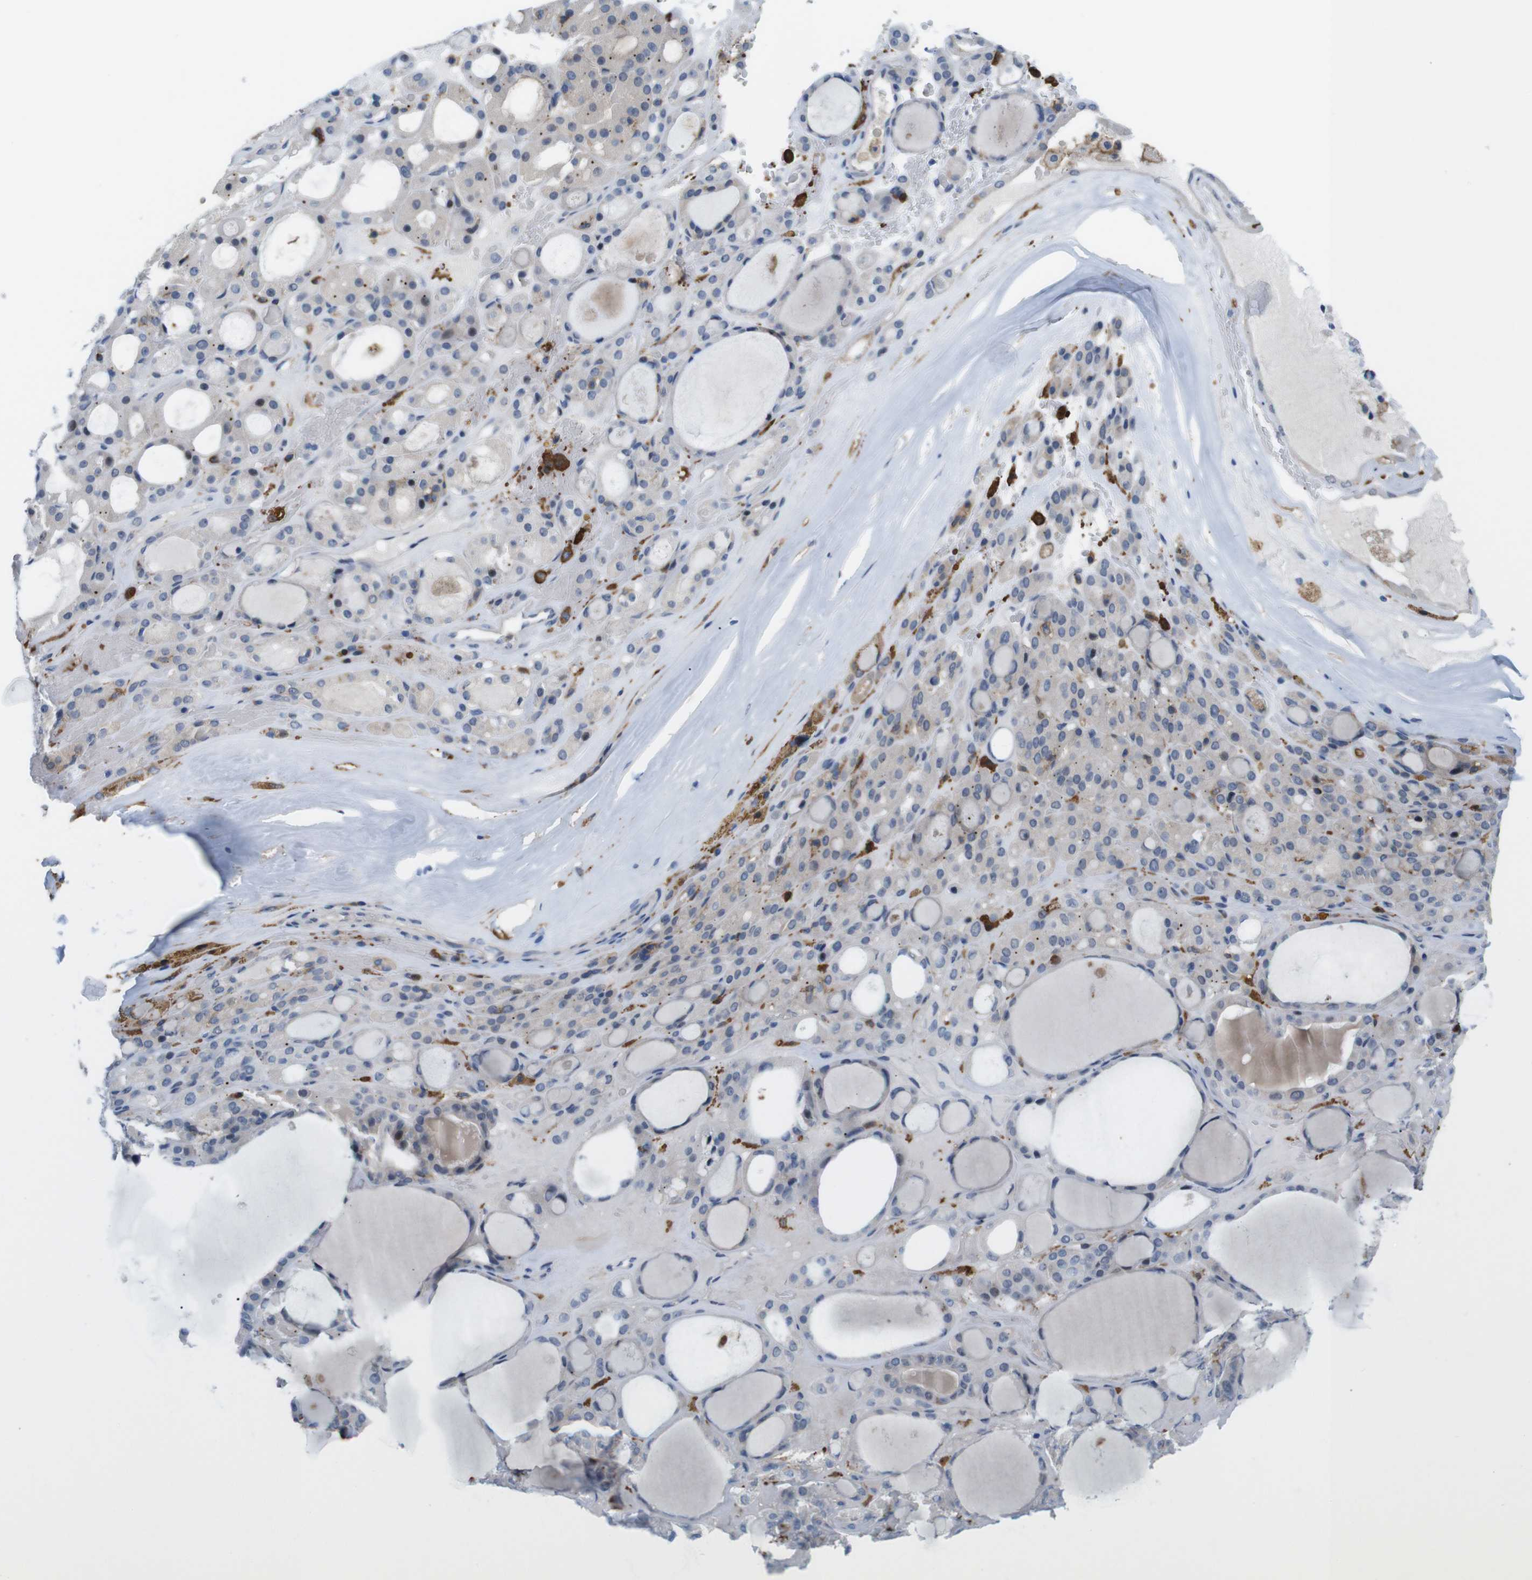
{"staining": {"intensity": "weak", "quantity": "<25%", "location": "cytoplasmic/membranous"}, "tissue": "thyroid gland", "cell_type": "Glandular cells", "image_type": "normal", "snomed": [{"axis": "morphology", "description": "Normal tissue, NOS"}, {"axis": "morphology", "description": "Carcinoma, NOS"}, {"axis": "topography", "description": "Thyroid gland"}], "caption": "DAB (3,3'-diaminobenzidine) immunohistochemical staining of normal human thyroid gland displays no significant expression in glandular cells.", "gene": "CD300C", "patient": {"sex": "female", "age": 86}}